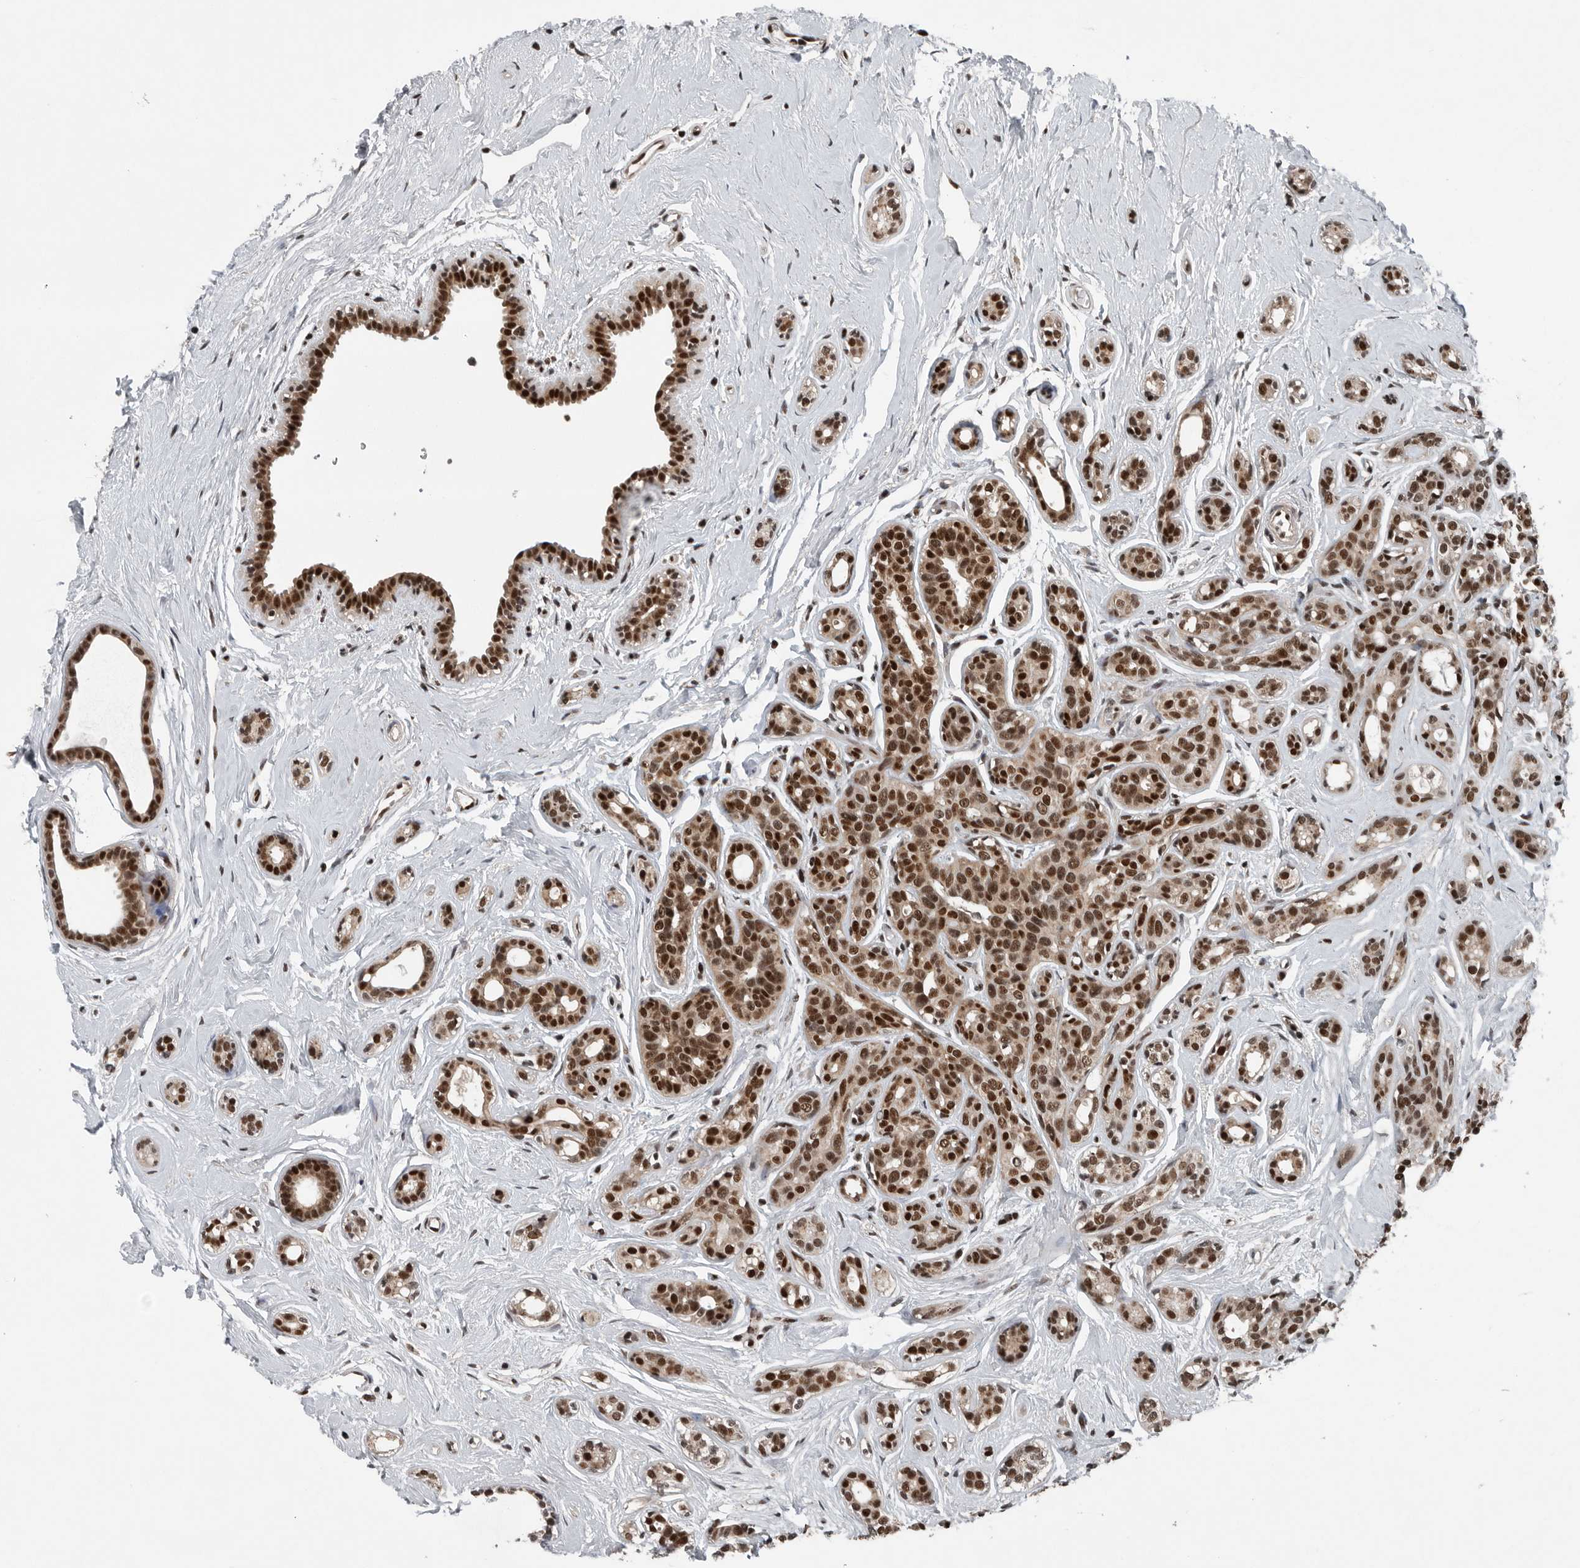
{"staining": {"intensity": "strong", "quantity": "25%-75%", "location": "nuclear"}, "tissue": "breast cancer", "cell_type": "Tumor cells", "image_type": "cancer", "snomed": [{"axis": "morphology", "description": "Duct carcinoma"}, {"axis": "topography", "description": "Breast"}], "caption": "This micrograph displays immunohistochemistry staining of breast cancer (infiltrating ductal carcinoma), with high strong nuclear positivity in about 25%-75% of tumor cells.", "gene": "SENP7", "patient": {"sex": "female", "age": 55}}